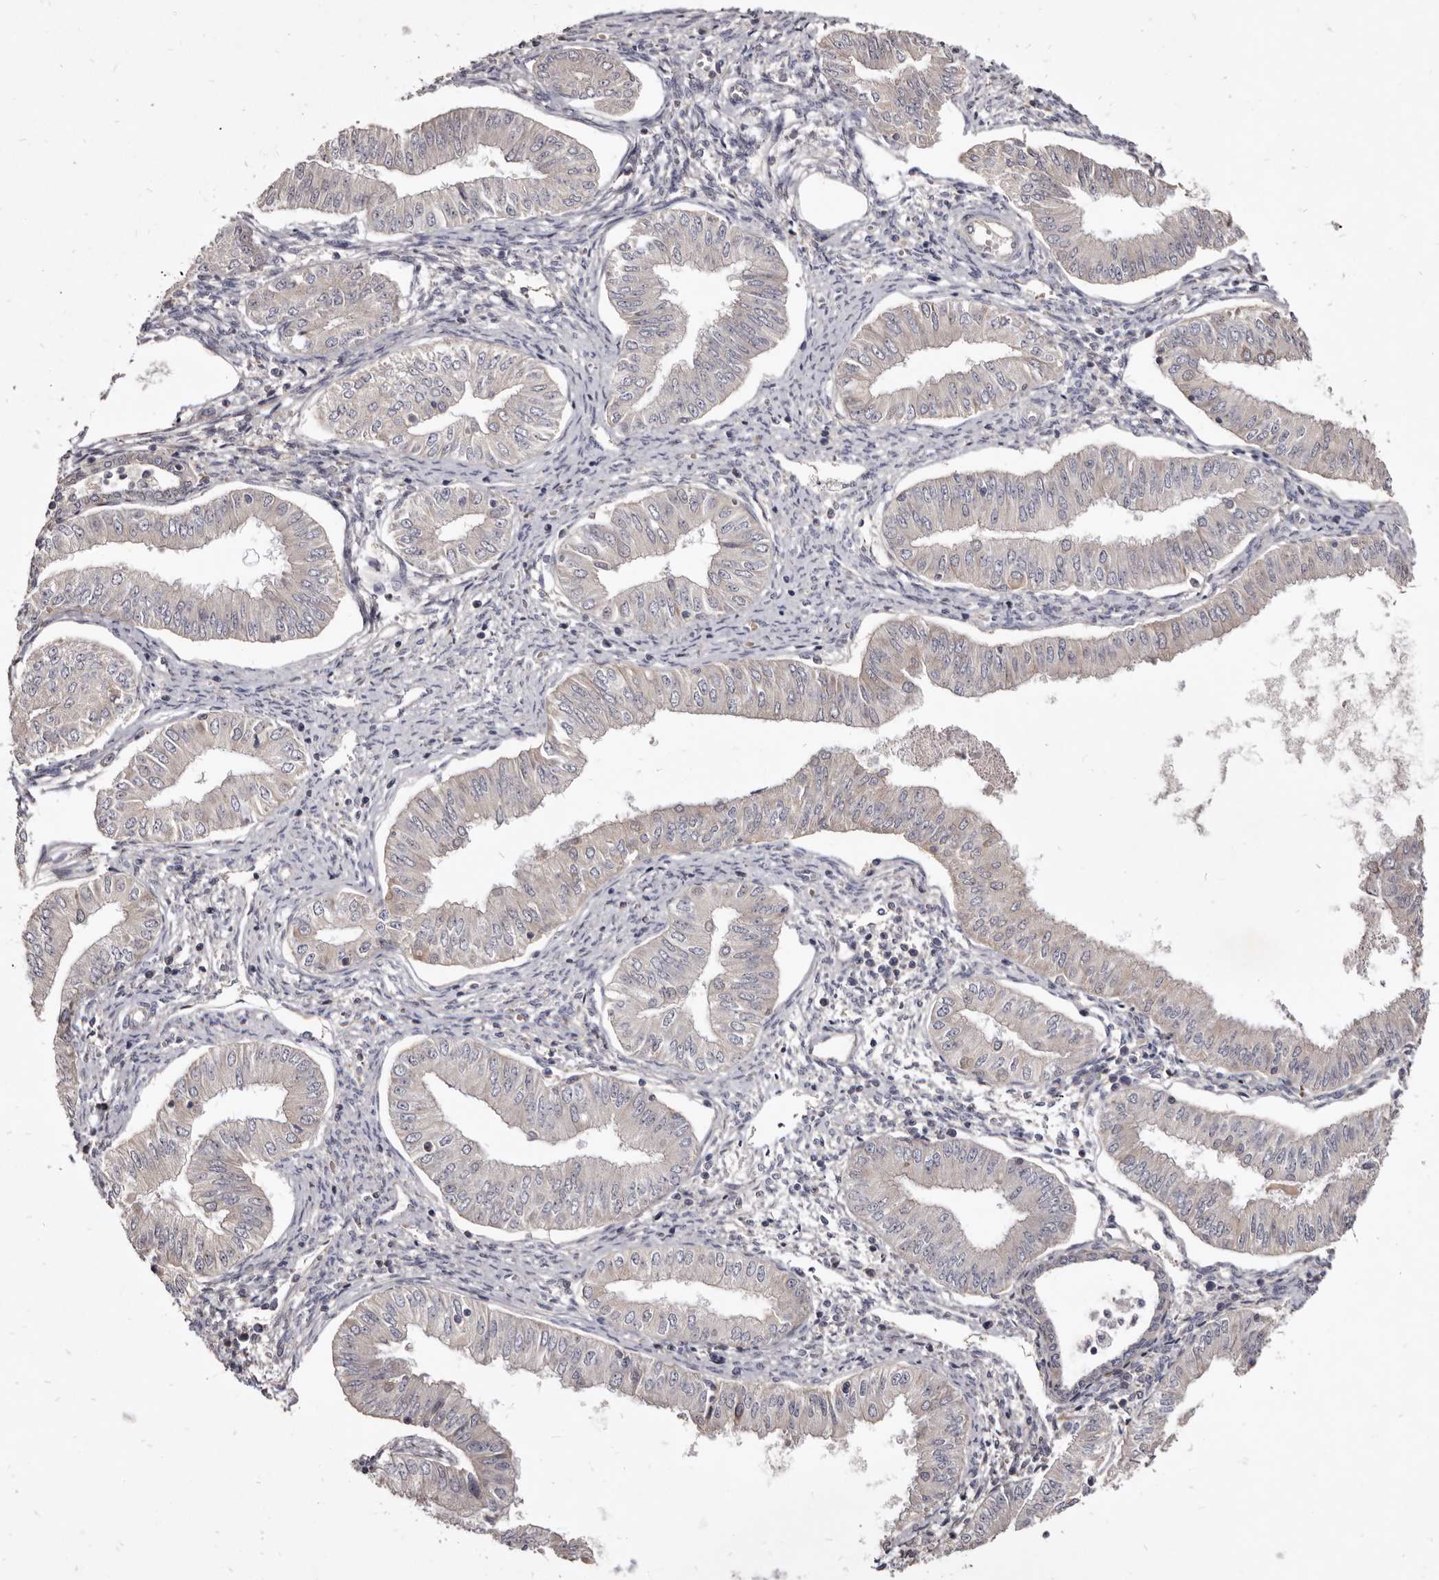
{"staining": {"intensity": "negative", "quantity": "none", "location": "none"}, "tissue": "endometrial cancer", "cell_type": "Tumor cells", "image_type": "cancer", "snomed": [{"axis": "morphology", "description": "Normal tissue, NOS"}, {"axis": "morphology", "description": "Adenocarcinoma, NOS"}, {"axis": "topography", "description": "Endometrium"}], "caption": "A high-resolution histopathology image shows immunohistochemistry staining of endometrial adenocarcinoma, which demonstrates no significant expression in tumor cells. (DAB immunohistochemistry visualized using brightfield microscopy, high magnification).", "gene": "FAS", "patient": {"sex": "female", "age": 53}}